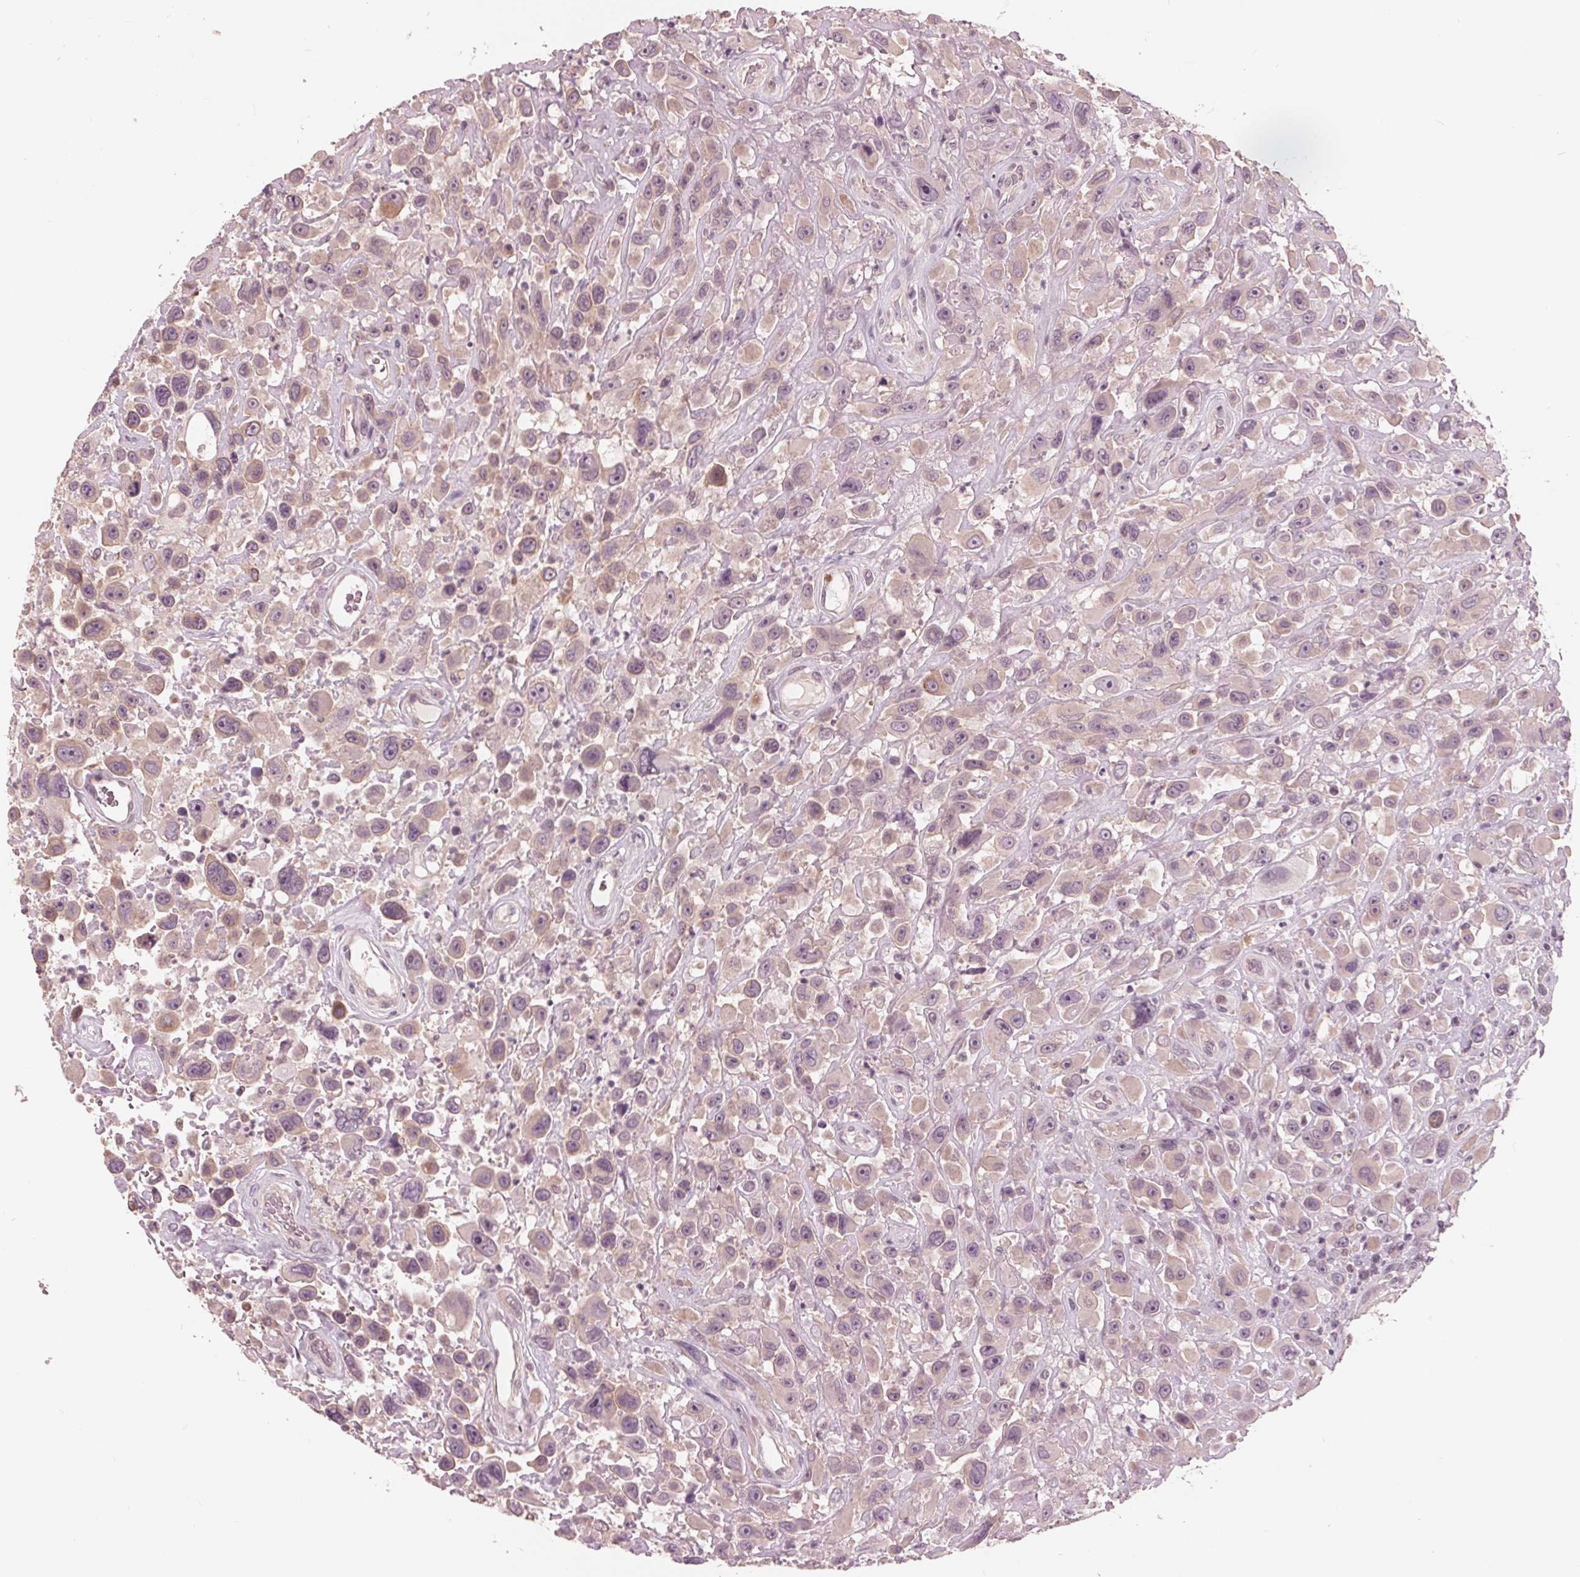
{"staining": {"intensity": "weak", "quantity": "<25%", "location": "cytoplasmic/membranous"}, "tissue": "urothelial cancer", "cell_type": "Tumor cells", "image_type": "cancer", "snomed": [{"axis": "morphology", "description": "Urothelial carcinoma, High grade"}, {"axis": "topography", "description": "Urinary bladder"}], "caption": "This is an immunohistochemistry (IHC) image of human urothelial cancer. There is no positivity in tumor cells.", "gene": "ING3", "patient": {"sex": "male", "age": 53}}